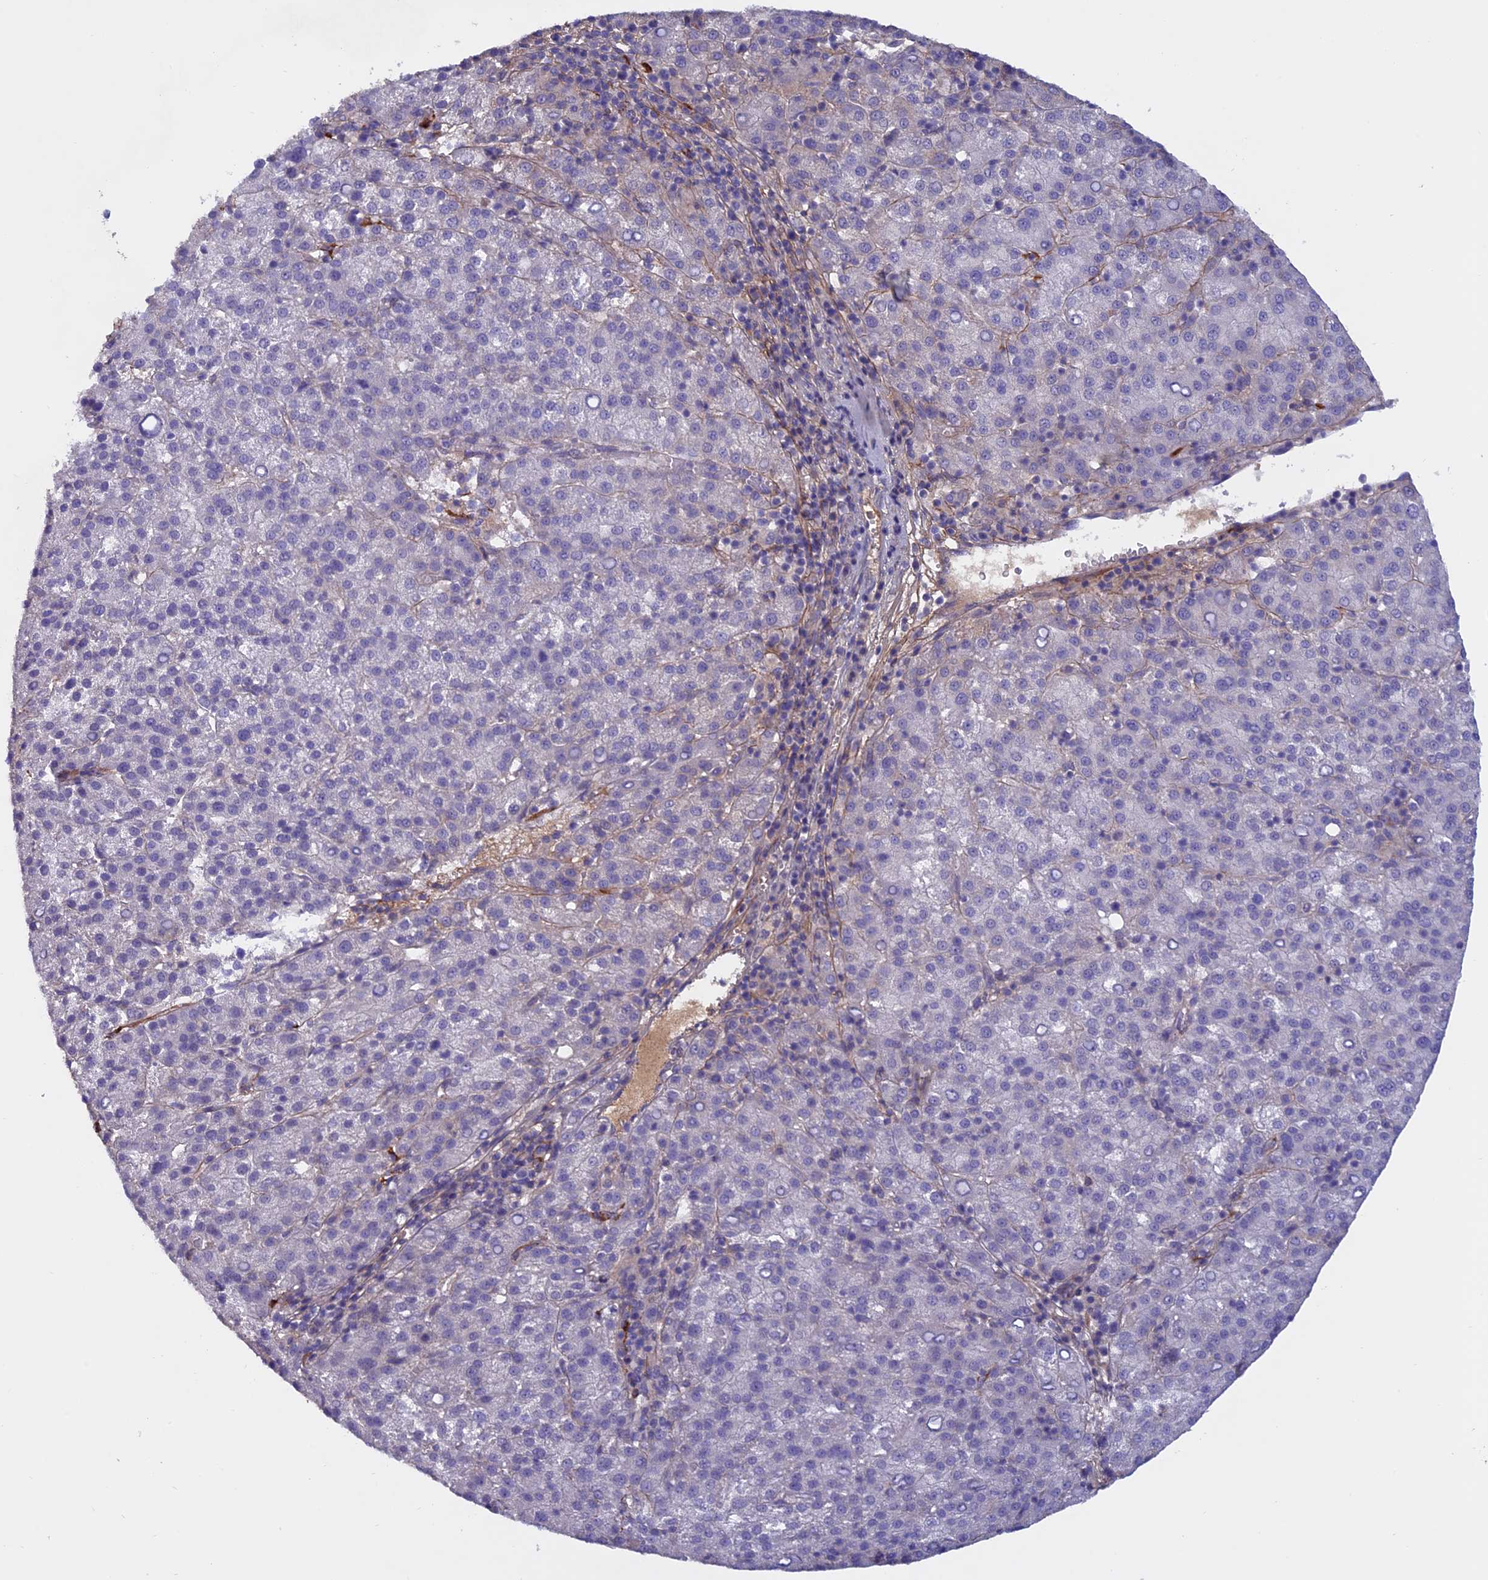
{"staining": {"intensity": "negative", "quantity": "none", "location": "none"}, "tissue": "liver cancer", "cell_type": "Tumor cells", "image_type": "cancer", "snomed": [{"axis": "morphology", "description": "Carcinoma, Hepatocellular, NOS"}, {"axis": "topography", "description": "Liver"}], "caption": "Immunohistochemistry (IHC) photomicrograph of human liver cancer (hepatocellular carcinoma) stained for a protein (brown), which displays no staining in tumor cells.", "gene": "COL4A3", "patient": {"sex": "female", "age": 58}}